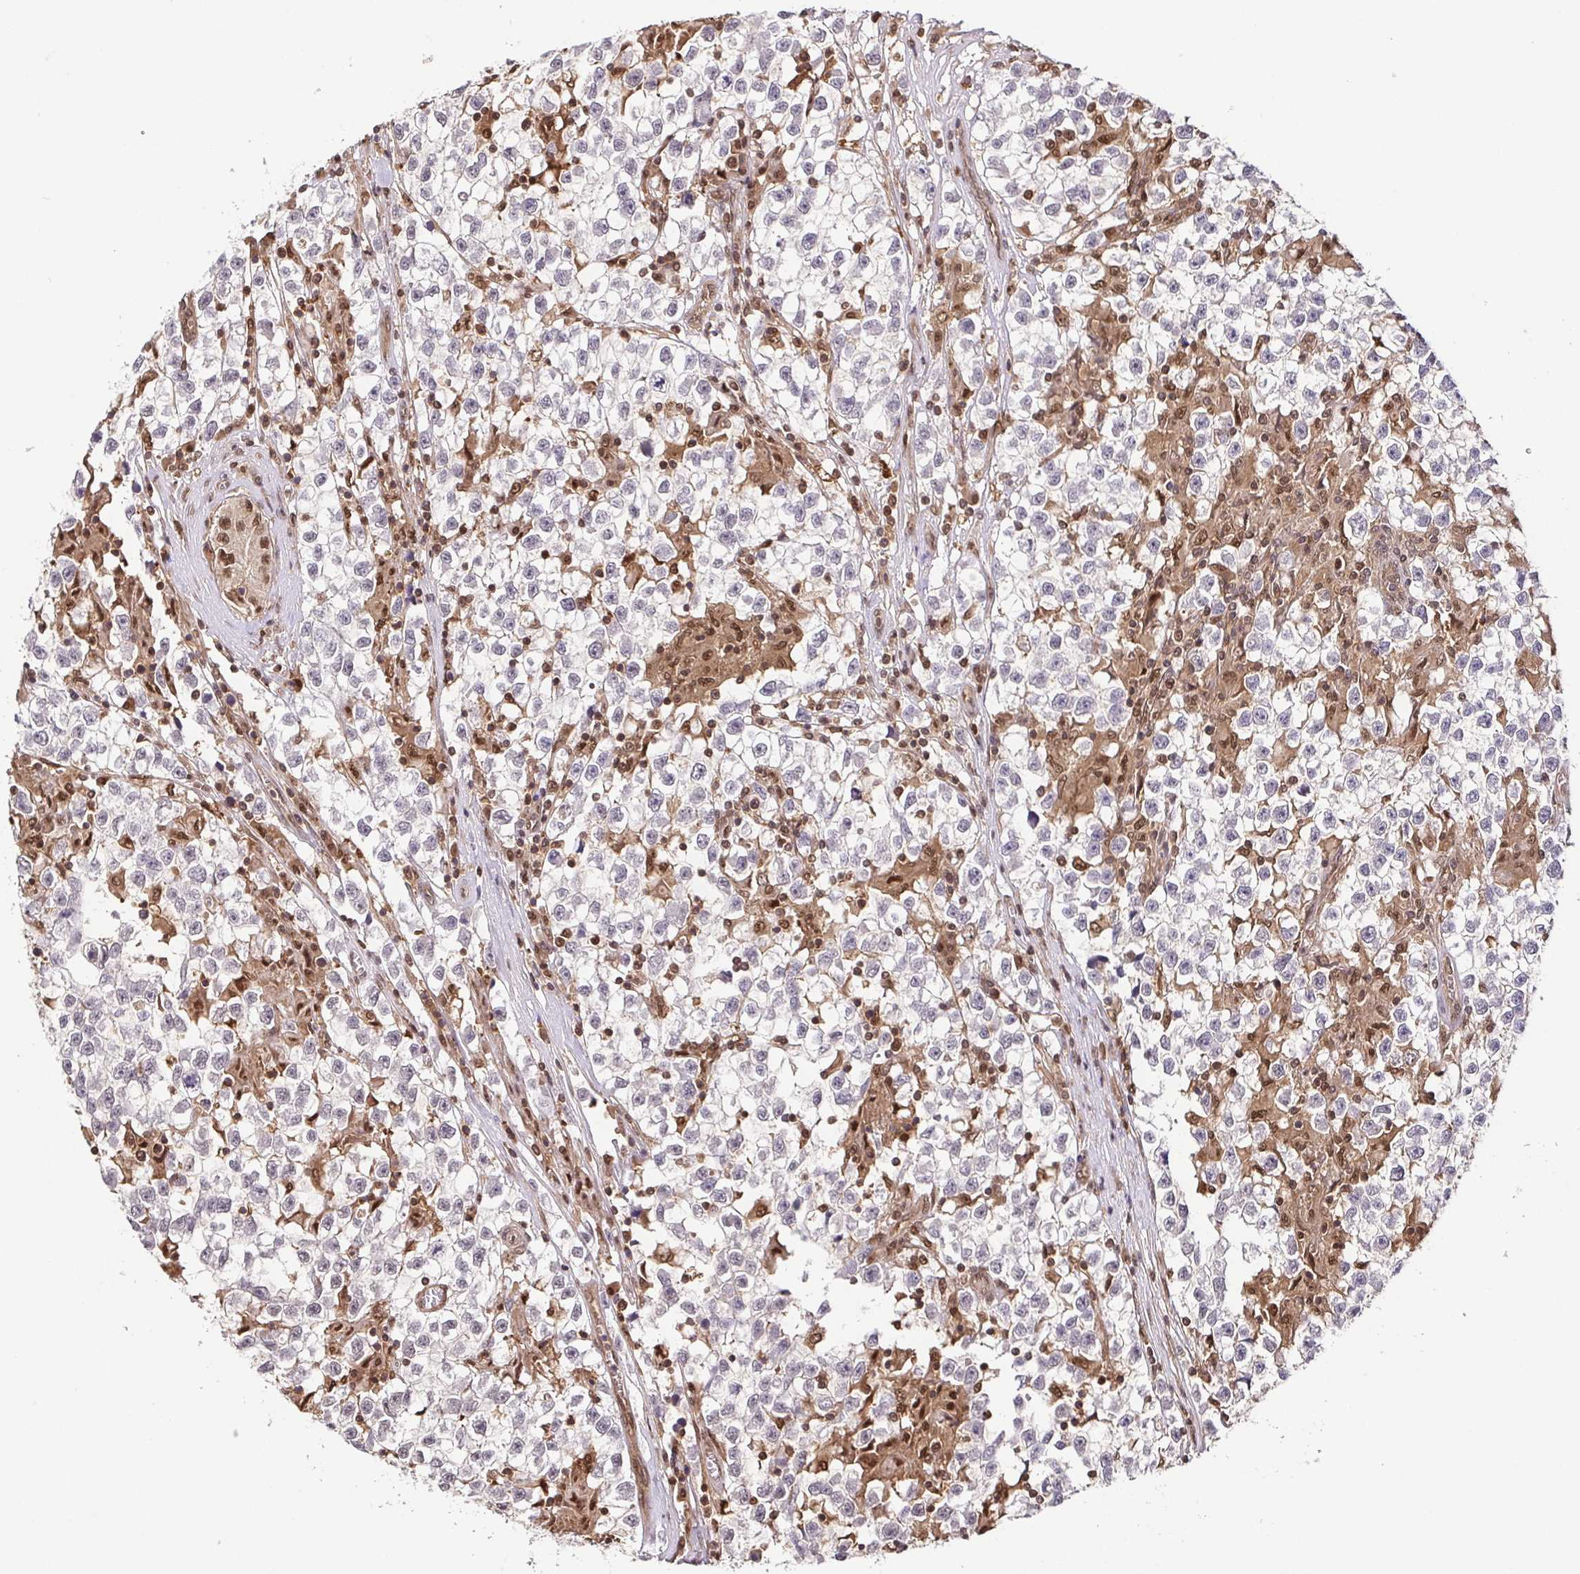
{"staining": {"intensity": "negative", "quantity": "none", "location": "none"}, "tissue": "testis cancer", "cell_type": "Tumor cells", "image_type": "cancer", "snomed": [{"axis": "morphology", "description": "Seminoma, NOS"}, {"axis": "topography", "description": "Testis"}], "caption": "High magnification brightfield microscopy of testis seminoma stained with DAB (3,3'-diaminobenzidine) (brown) and counterstained with hematoxylin (blue): tumor cells show no significant positivity.", "gene": "PSMB9", "patient": {"sex": "male", "age": 31}}